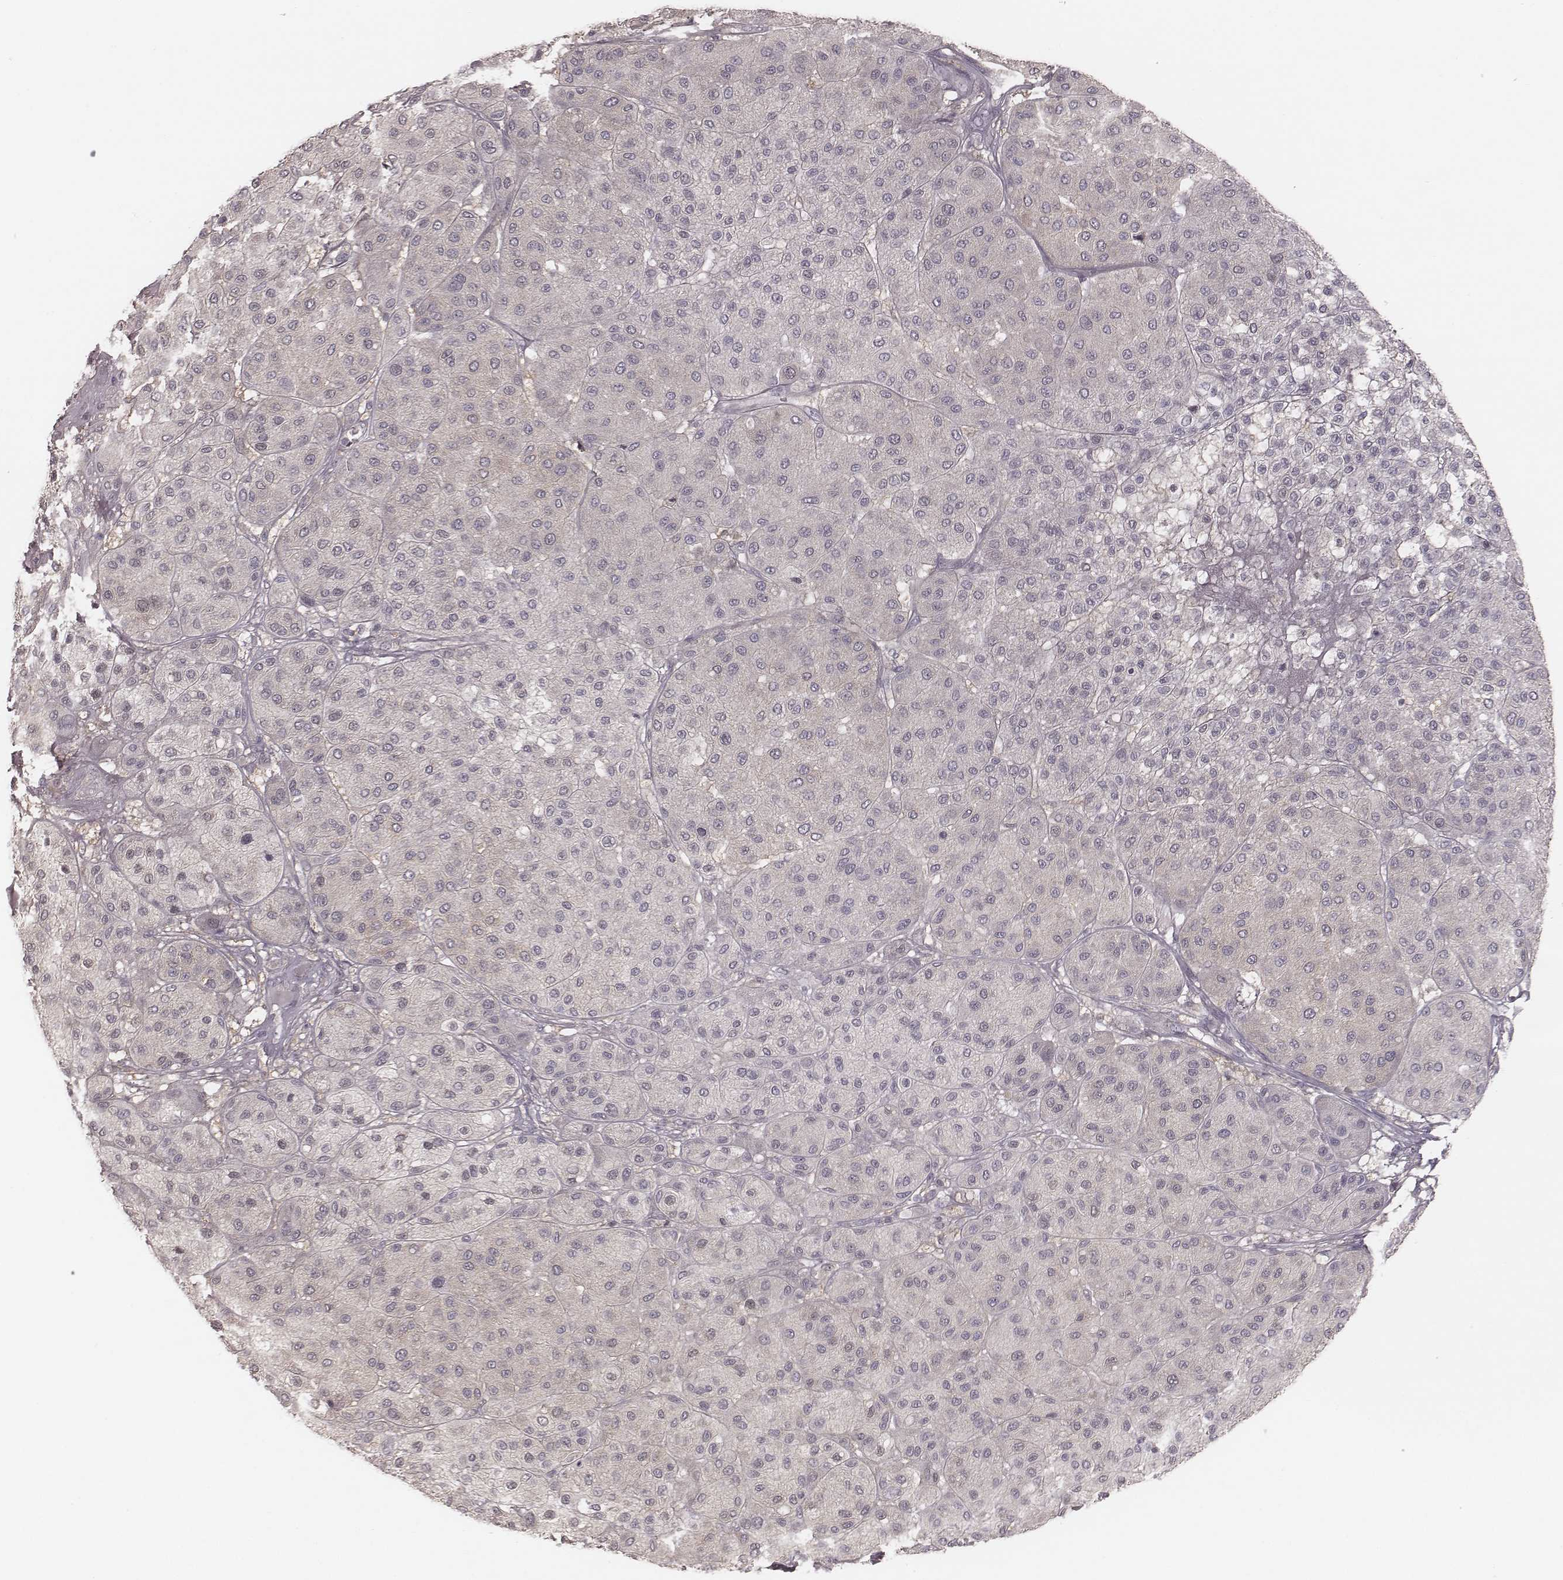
{"staining": {"intensity": "negative", "quantity": "none", "location": "none"}, "tissue": "melanoma", "cell_type": "Tumor cells", "image_type": "cancer", "snomed": [{"axis": "morphology", "description": "Malignant melanoma, Metastatic site"}, {"axis": "topography", "description": "Smooth muscle"}], "caption": "Image shows no protein staining in tumor cells of melanoma tissue.", "gene": "TDRD5", "patient": {"sex": "male", "age": 41}}